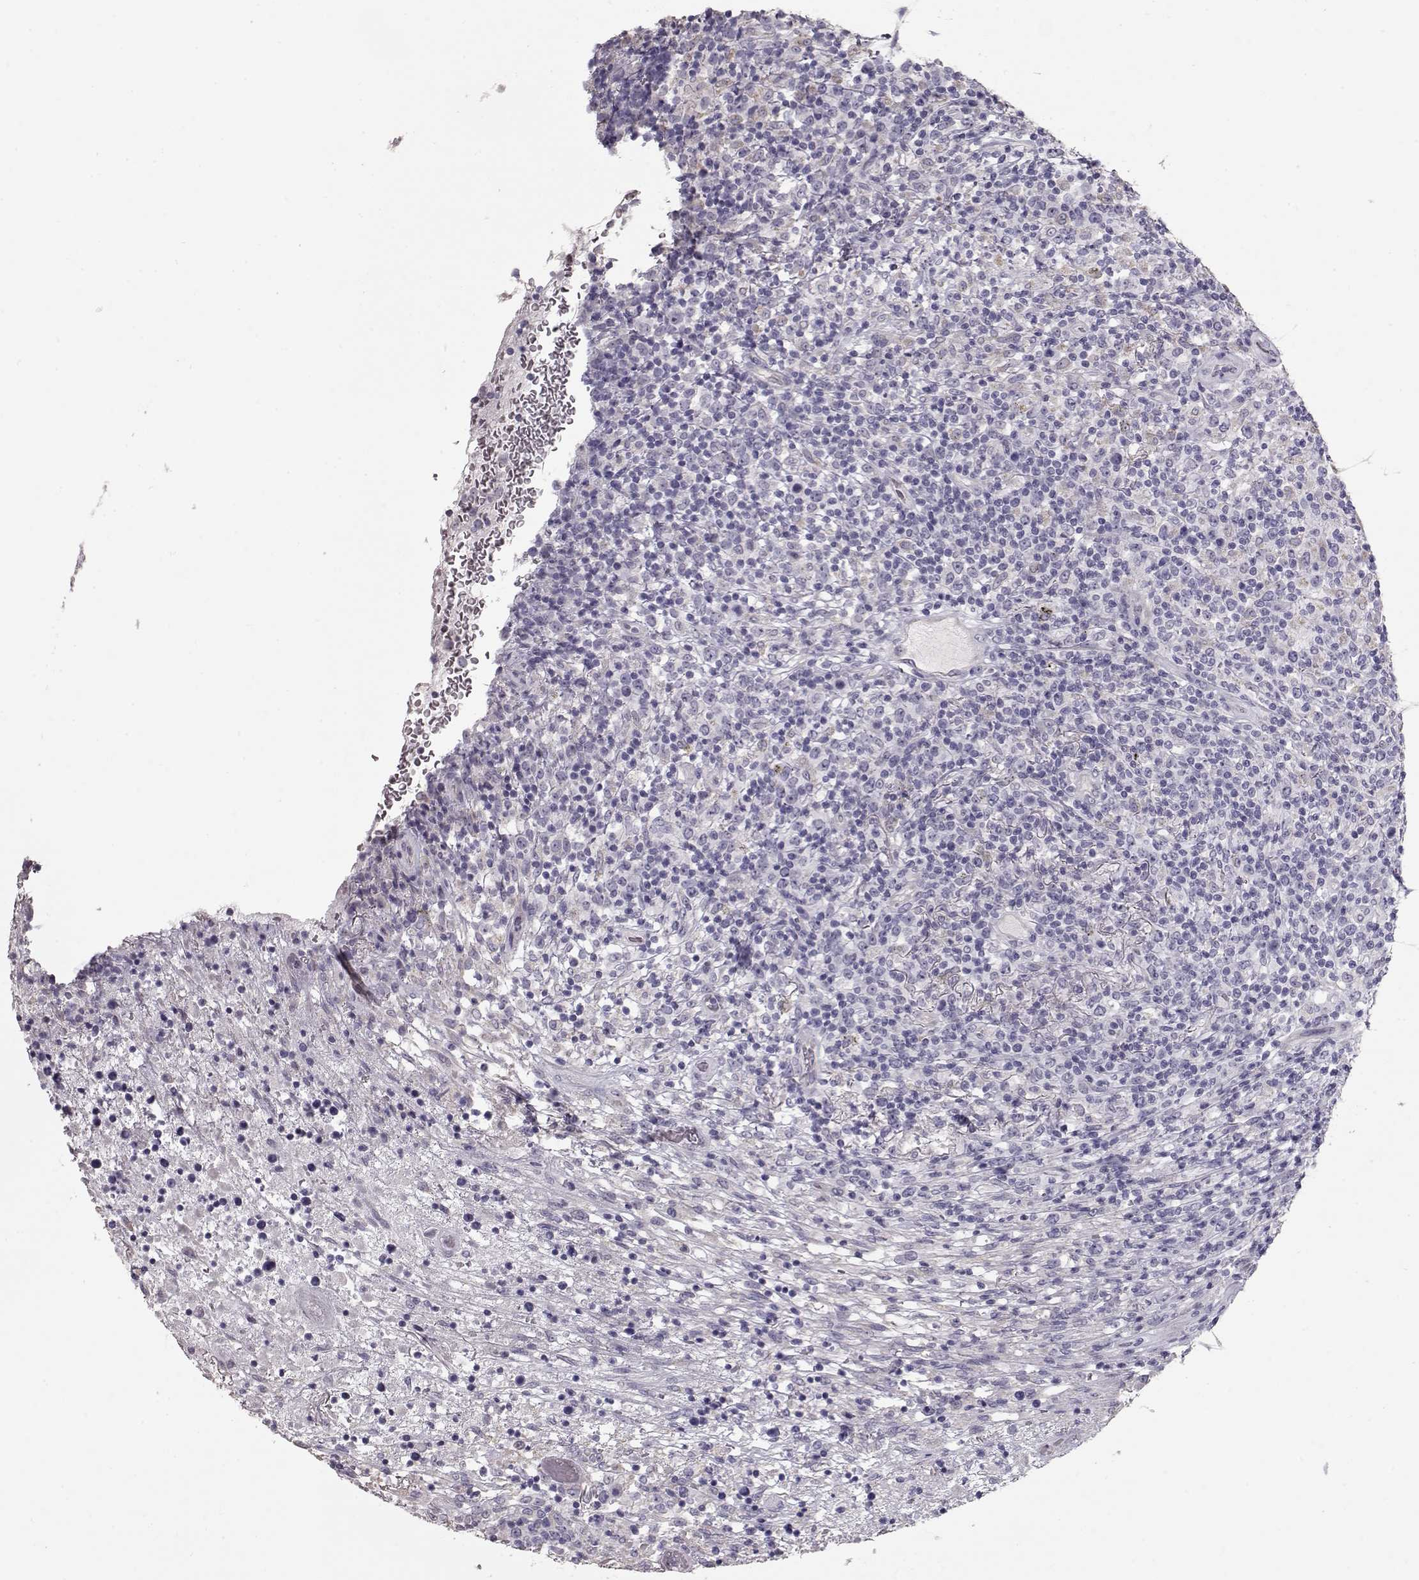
{"staining": {"intensity": "negative", "quantity": "none", "location": "none"}, "tissue": "lymphoma", "cell_type": "Tumor cells", "image_type": "cancer", "snomed": [{"axis": "morphology", "description": "Malignant lymphoma, non-Hodgkin's type, High grade"}, {"axis": "topography", "description": "Lung"}], "caption": "Tumor cells are negative for protein expression in human lymphoma. The staining was performed using DAB to visualize the protein expression in brown, while the nuclei were stained in blue with hematoxylin (Magnification: 20x).", "gene": "SLC18A1", "patient": {"sex": "male", "age": 79}}